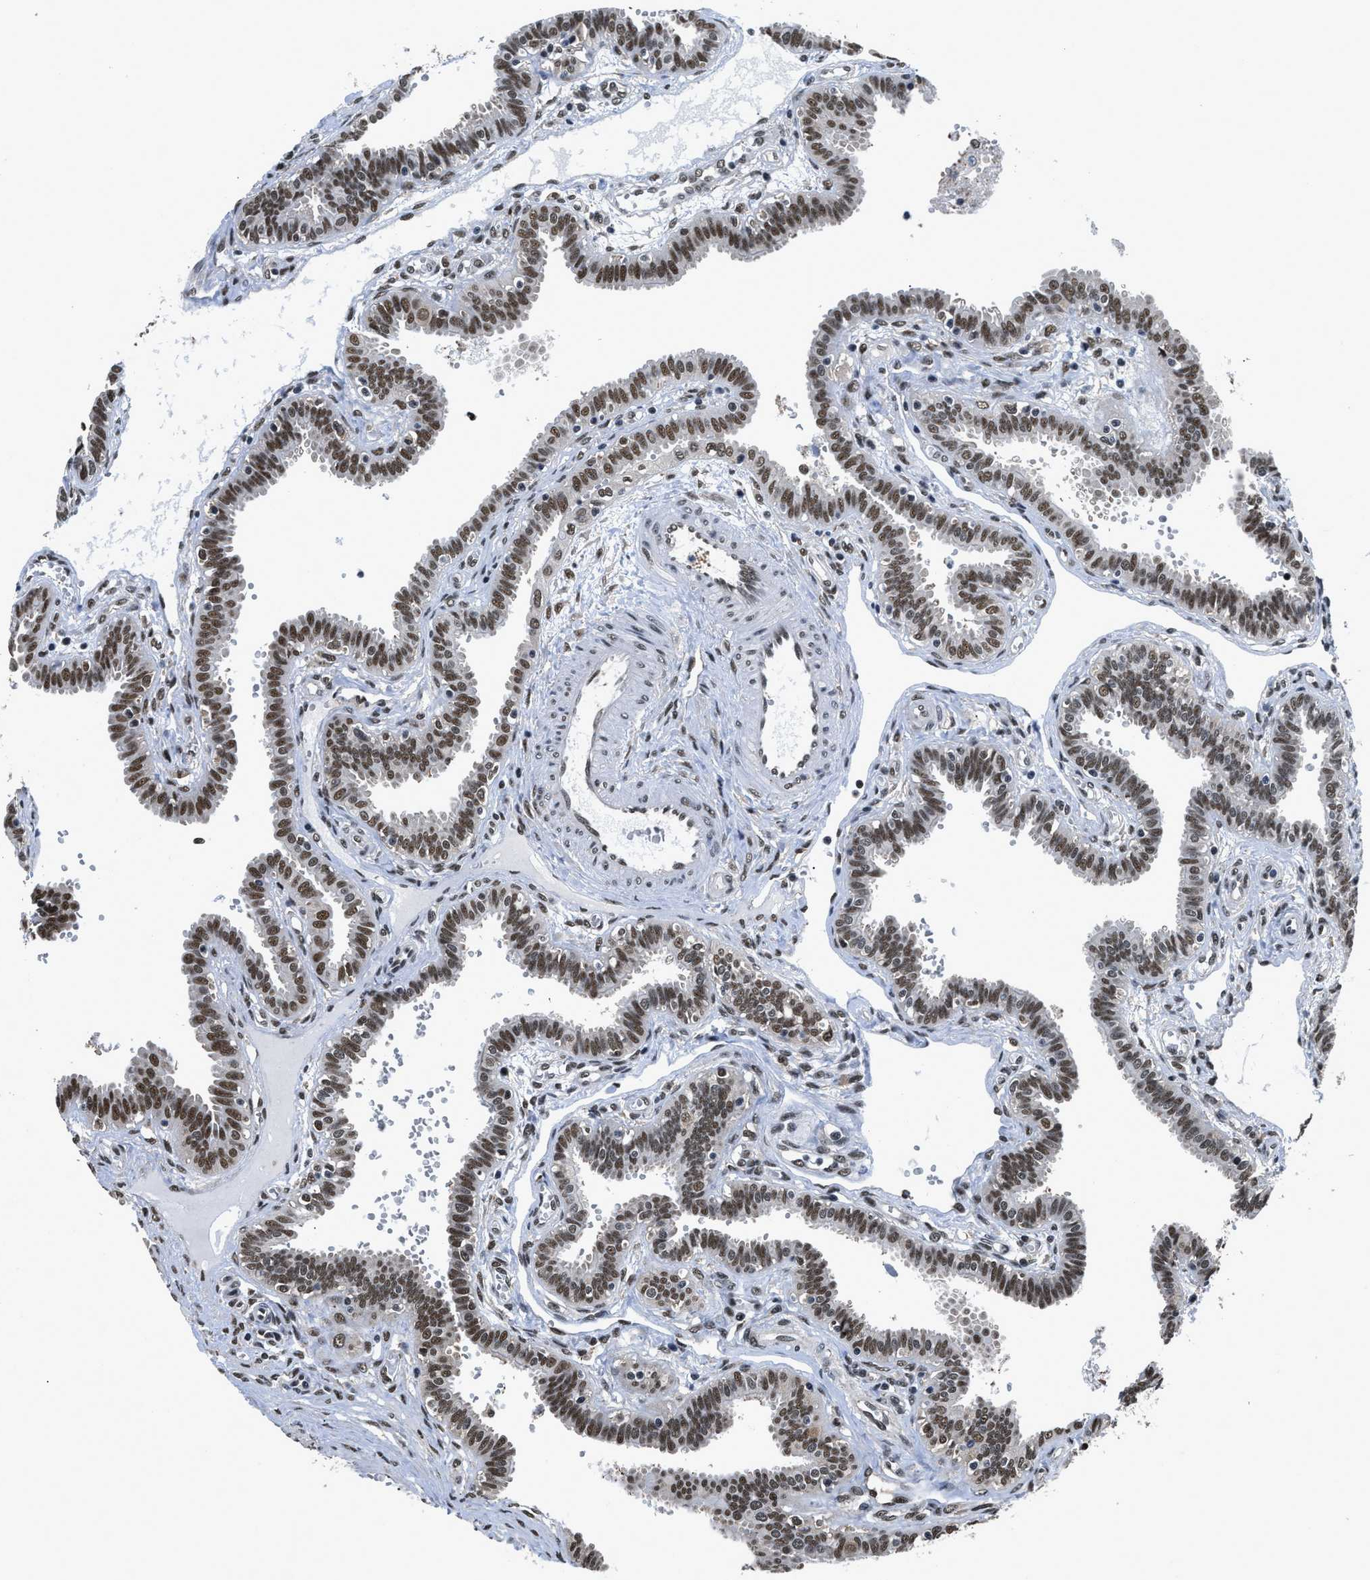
{"staining": {"intensity": "moderate", "quantity": ">75%", "location": "nuclear"}, "tissue": "fallopian tube", "cell_type": "Glandular cells", "image_type": "normal", "snomed": [{"axis": "morphology", "description": "Normal tissue, NOS"}, {"axis": "topography", "description": "Fallopian tube"}], "caption": "Immunohistochemistry (DAB (3,3'-diaminobenzidine)) staining of benign human fallopian tube exhibits moderate nuclear protein expression in approximately >75% of glandular cells.", "gene": "HNRNPF", "patient": {"sex": "female", "age": 32}}